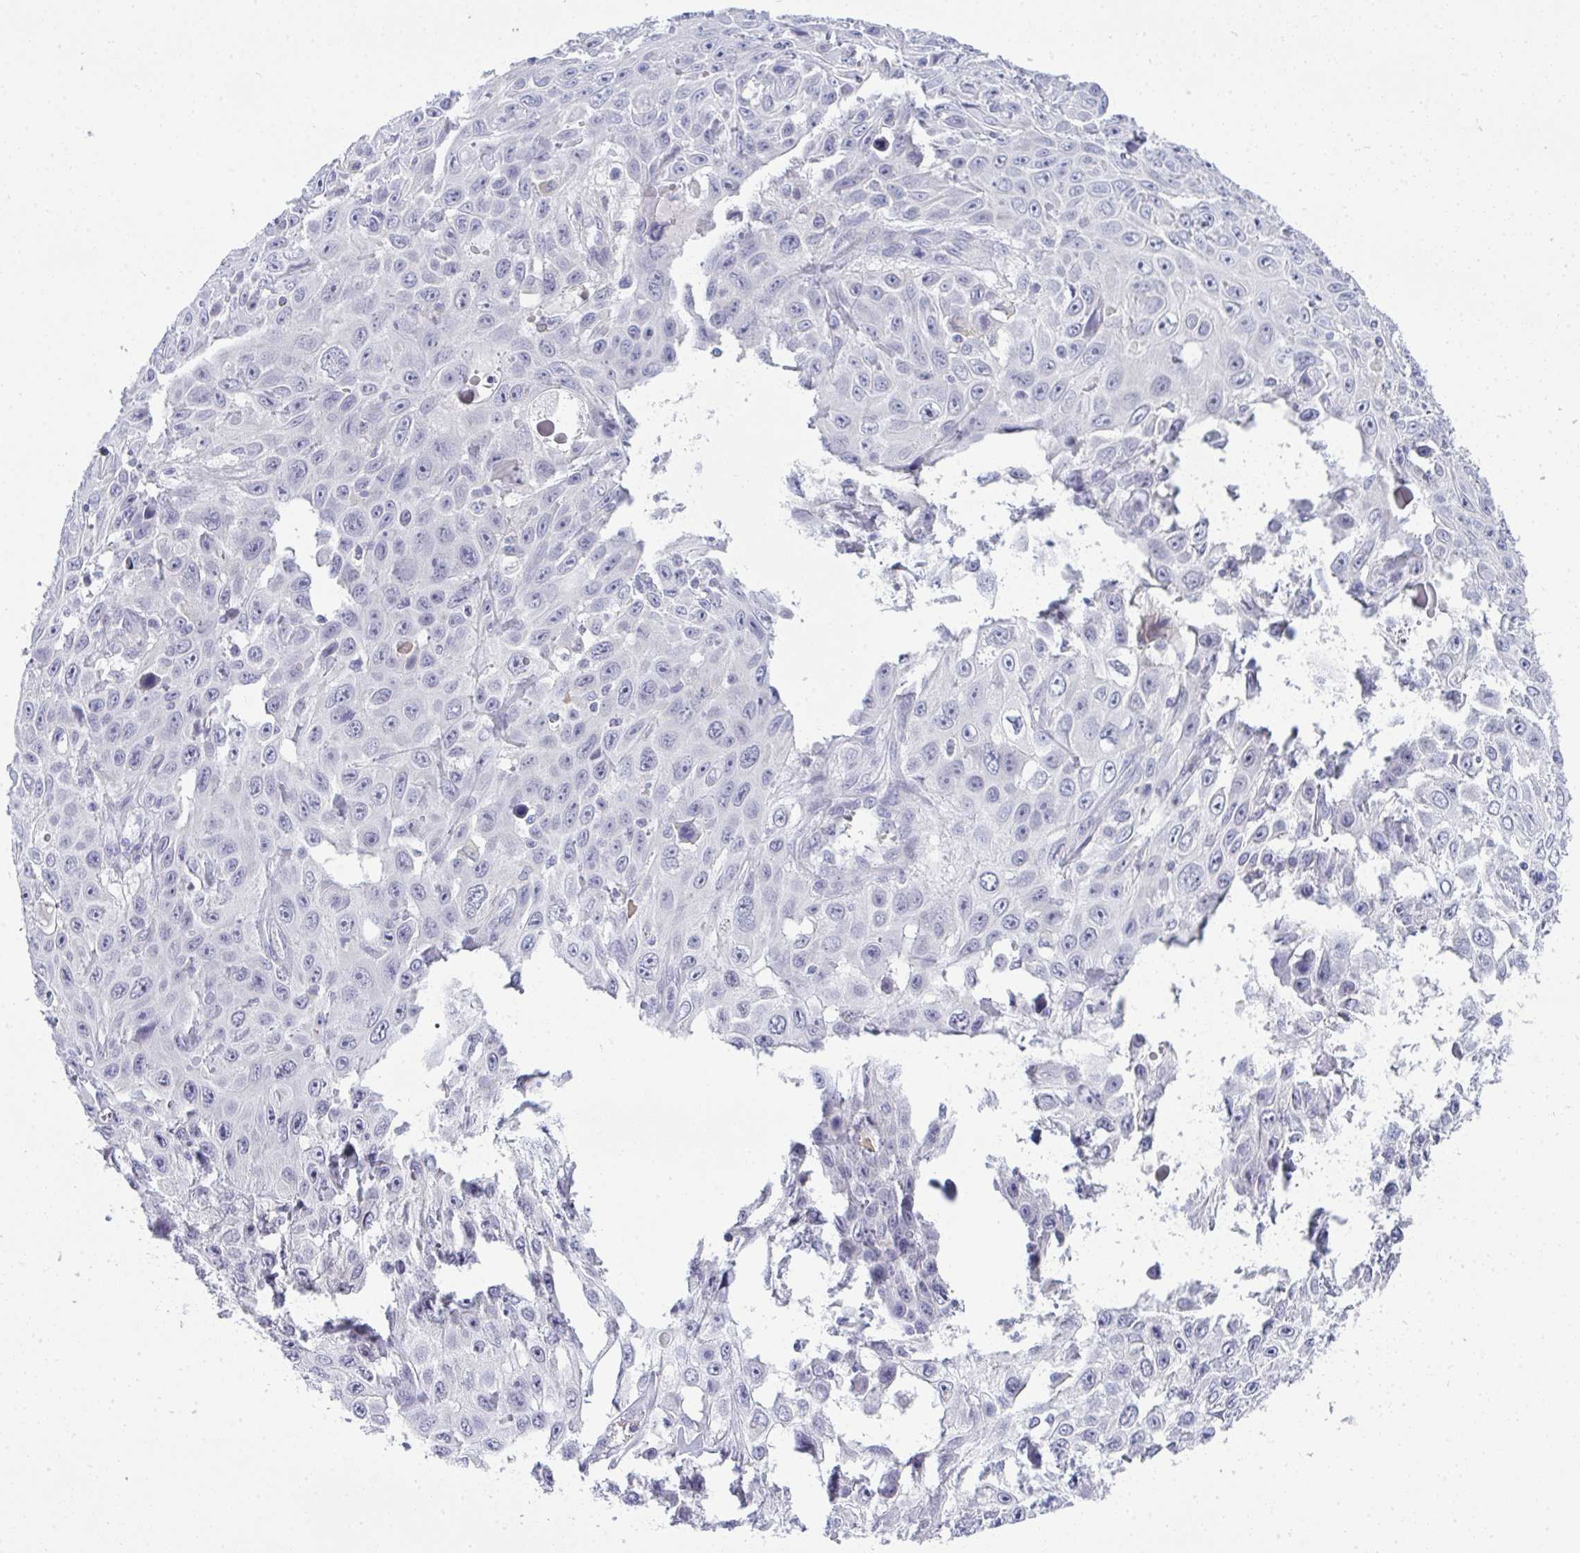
{"staining": {"intensity": "negative", "quantity": "none", "location": "none"}, "tissue": "skin cancer", "cell_type": "Tumor cells", "image_type": "cancer", "snomed": [{"axis": "morphology", "description": "Squamous cell carcinoma, NOS"}, {"axis": "topography", "description": "Skin"}], "caption": "Micrograph shows no significant protein expression in tumor cells of skin cancer. Nuclei are stained in blue.", "gene": "TMEM82", "patient": {"sex": "male", "age": 82}}